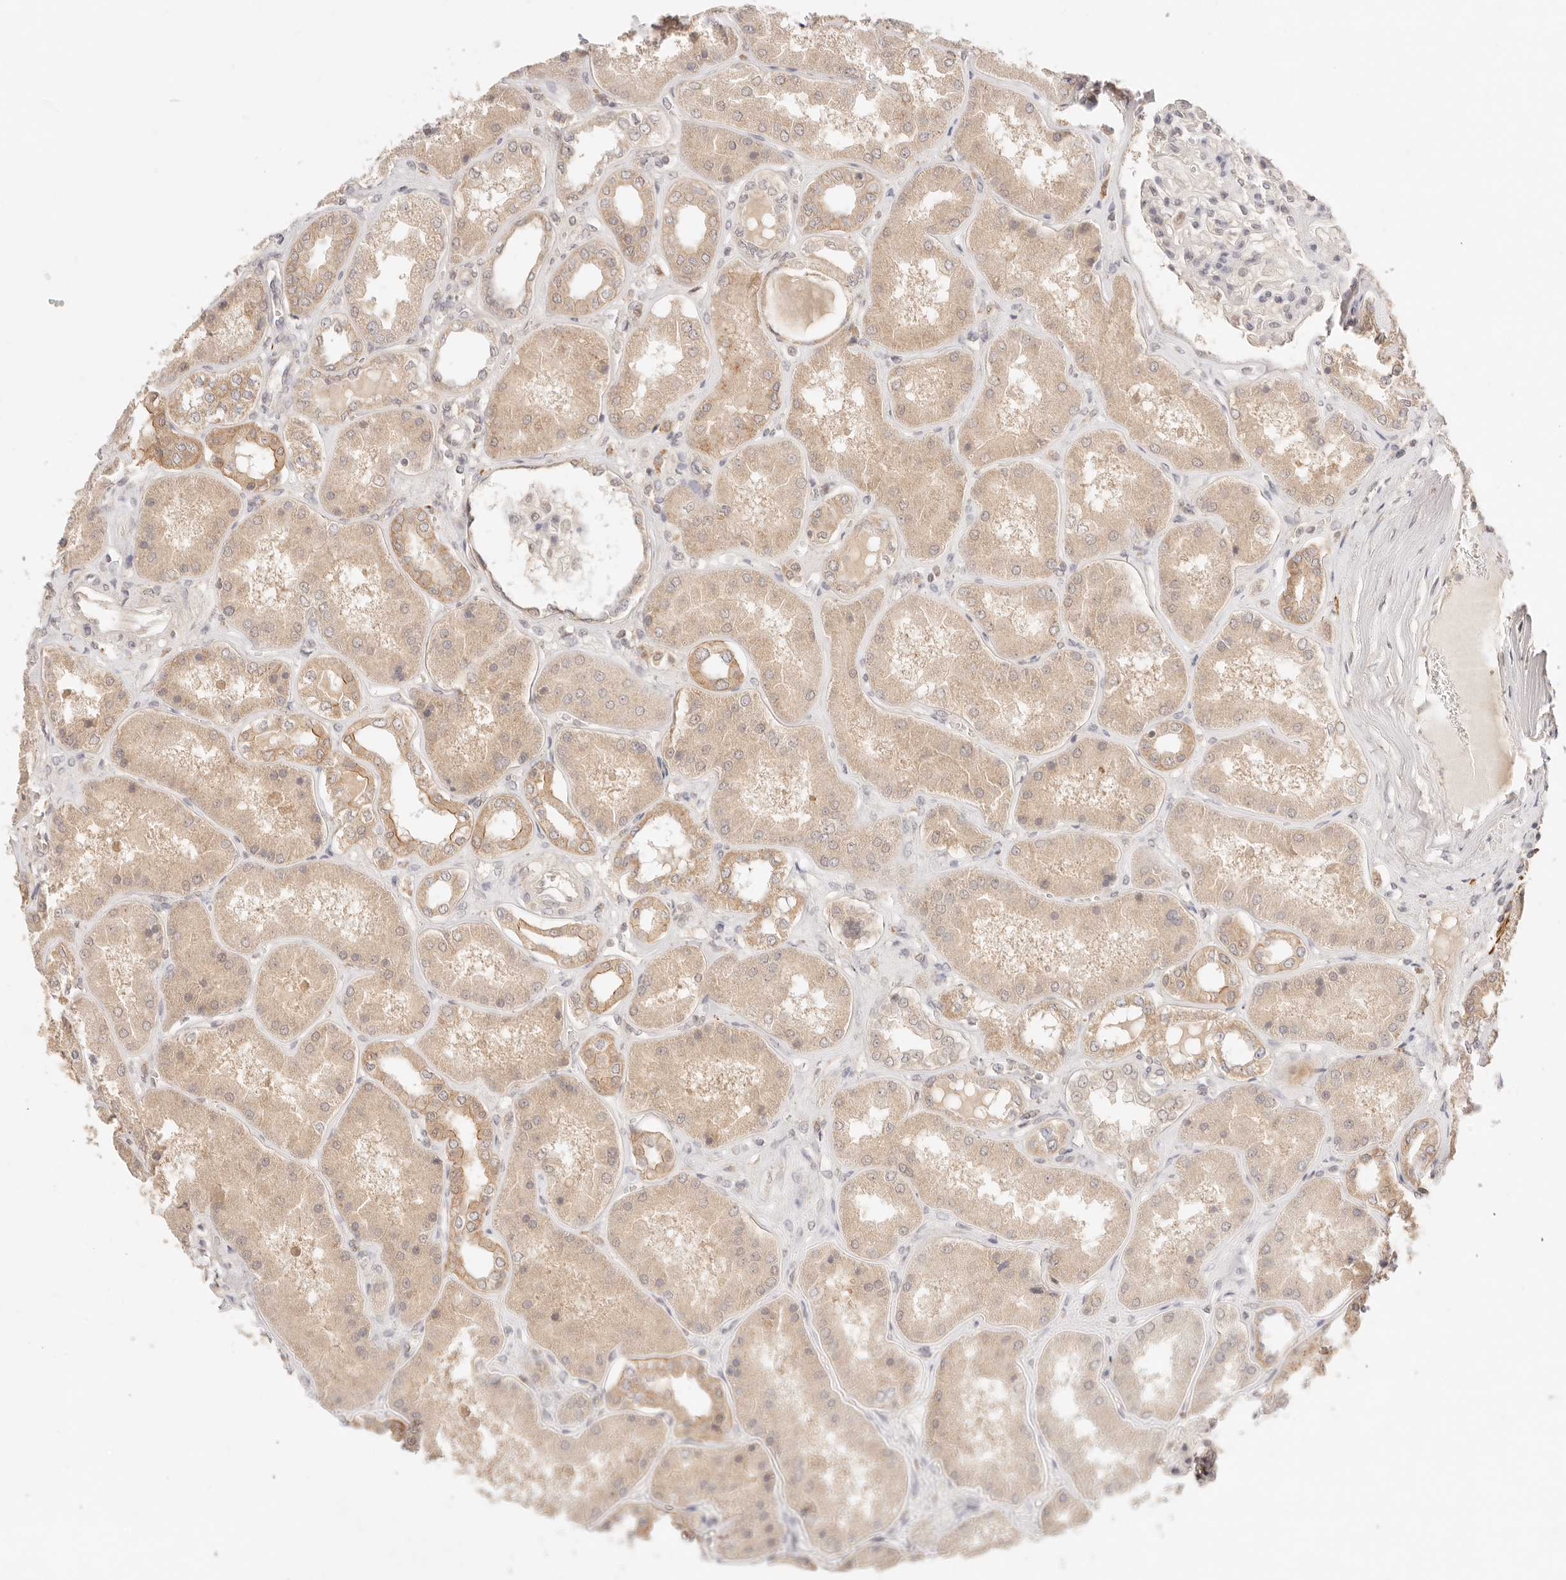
{"staining": {"intensity": "moderate", "quantity": "<25%", "location": "cytoplasmic/membranous,nuclear"}, "tissue": "kidney", "cell_type": "Cells in glomeruli", "image_type": "normal", "snomed": [{"axis": "morphology", "description": "Normal tissue, NOS"}, {"axis": "topography", "description": "Kidney"}], "caption": "Immunohistochemistry (IHC) micrograph of normal kidney: kidney stained using IHC reveals low levels of moderate protein expression localized specifically in the cytoplasmic/membranous,nuclear of cells in glomeruli, appearing as a cytoplasmic/membranous,nuclear brown color.", "gene": "TRIM11", "patient": {"sex": "female", "age": 56}}